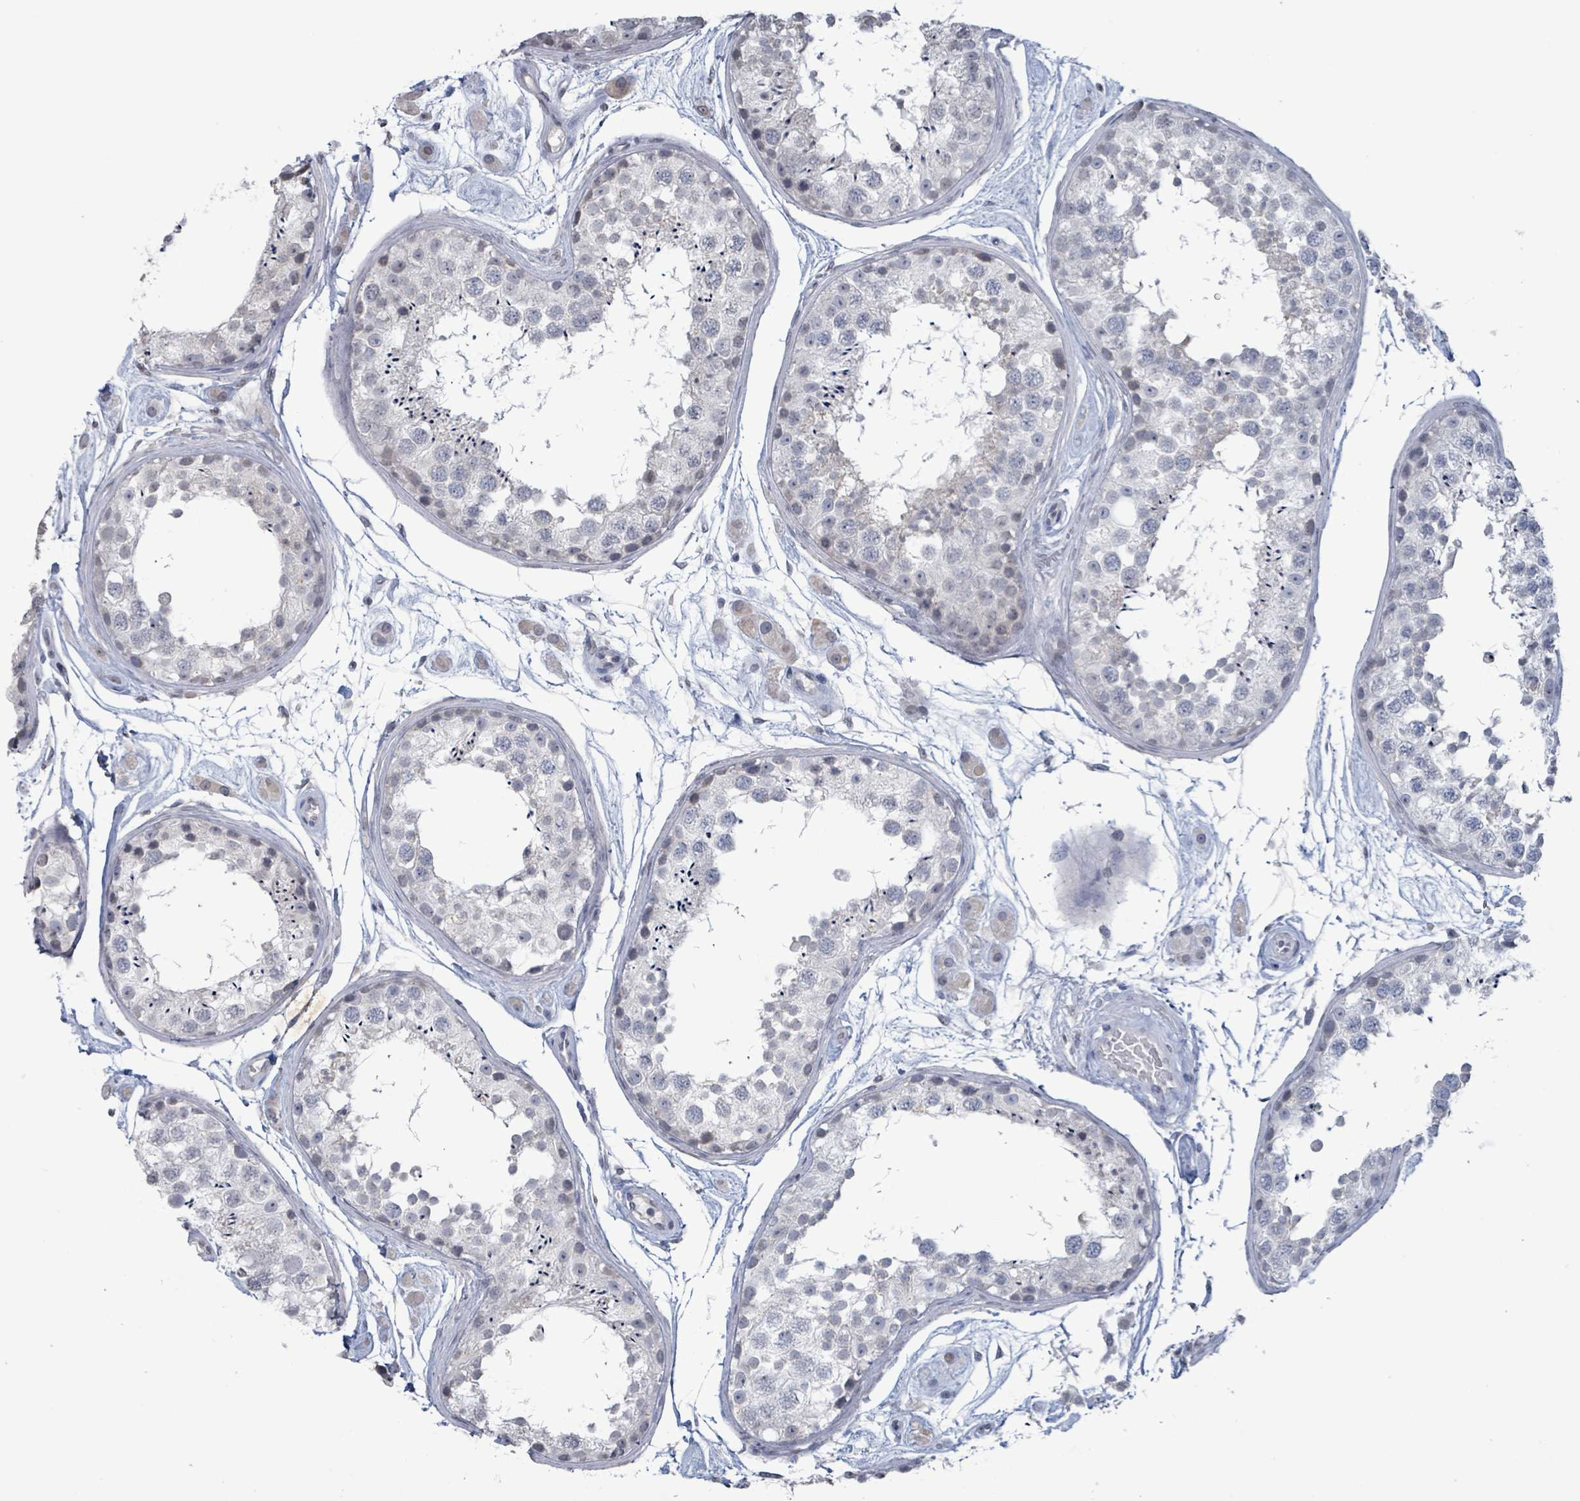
{"staining": {"intensity": "negative", "quantity": "none", "location": "none"}, "tissue": "testis", "cell_type": "Cells in seminiferous ducts", "image_type": "normal", "snomed": [{"axis": "morphology", "description": "Normal tissue, NOS"}, {"axis": "topography", "description": "Testis"}], "caption": "An image of testis stained for a protein reveals no brown staining in cells in seminiferous ducts.", "gene": "CA9", "patient": {"sex": "male", "age": 25}}